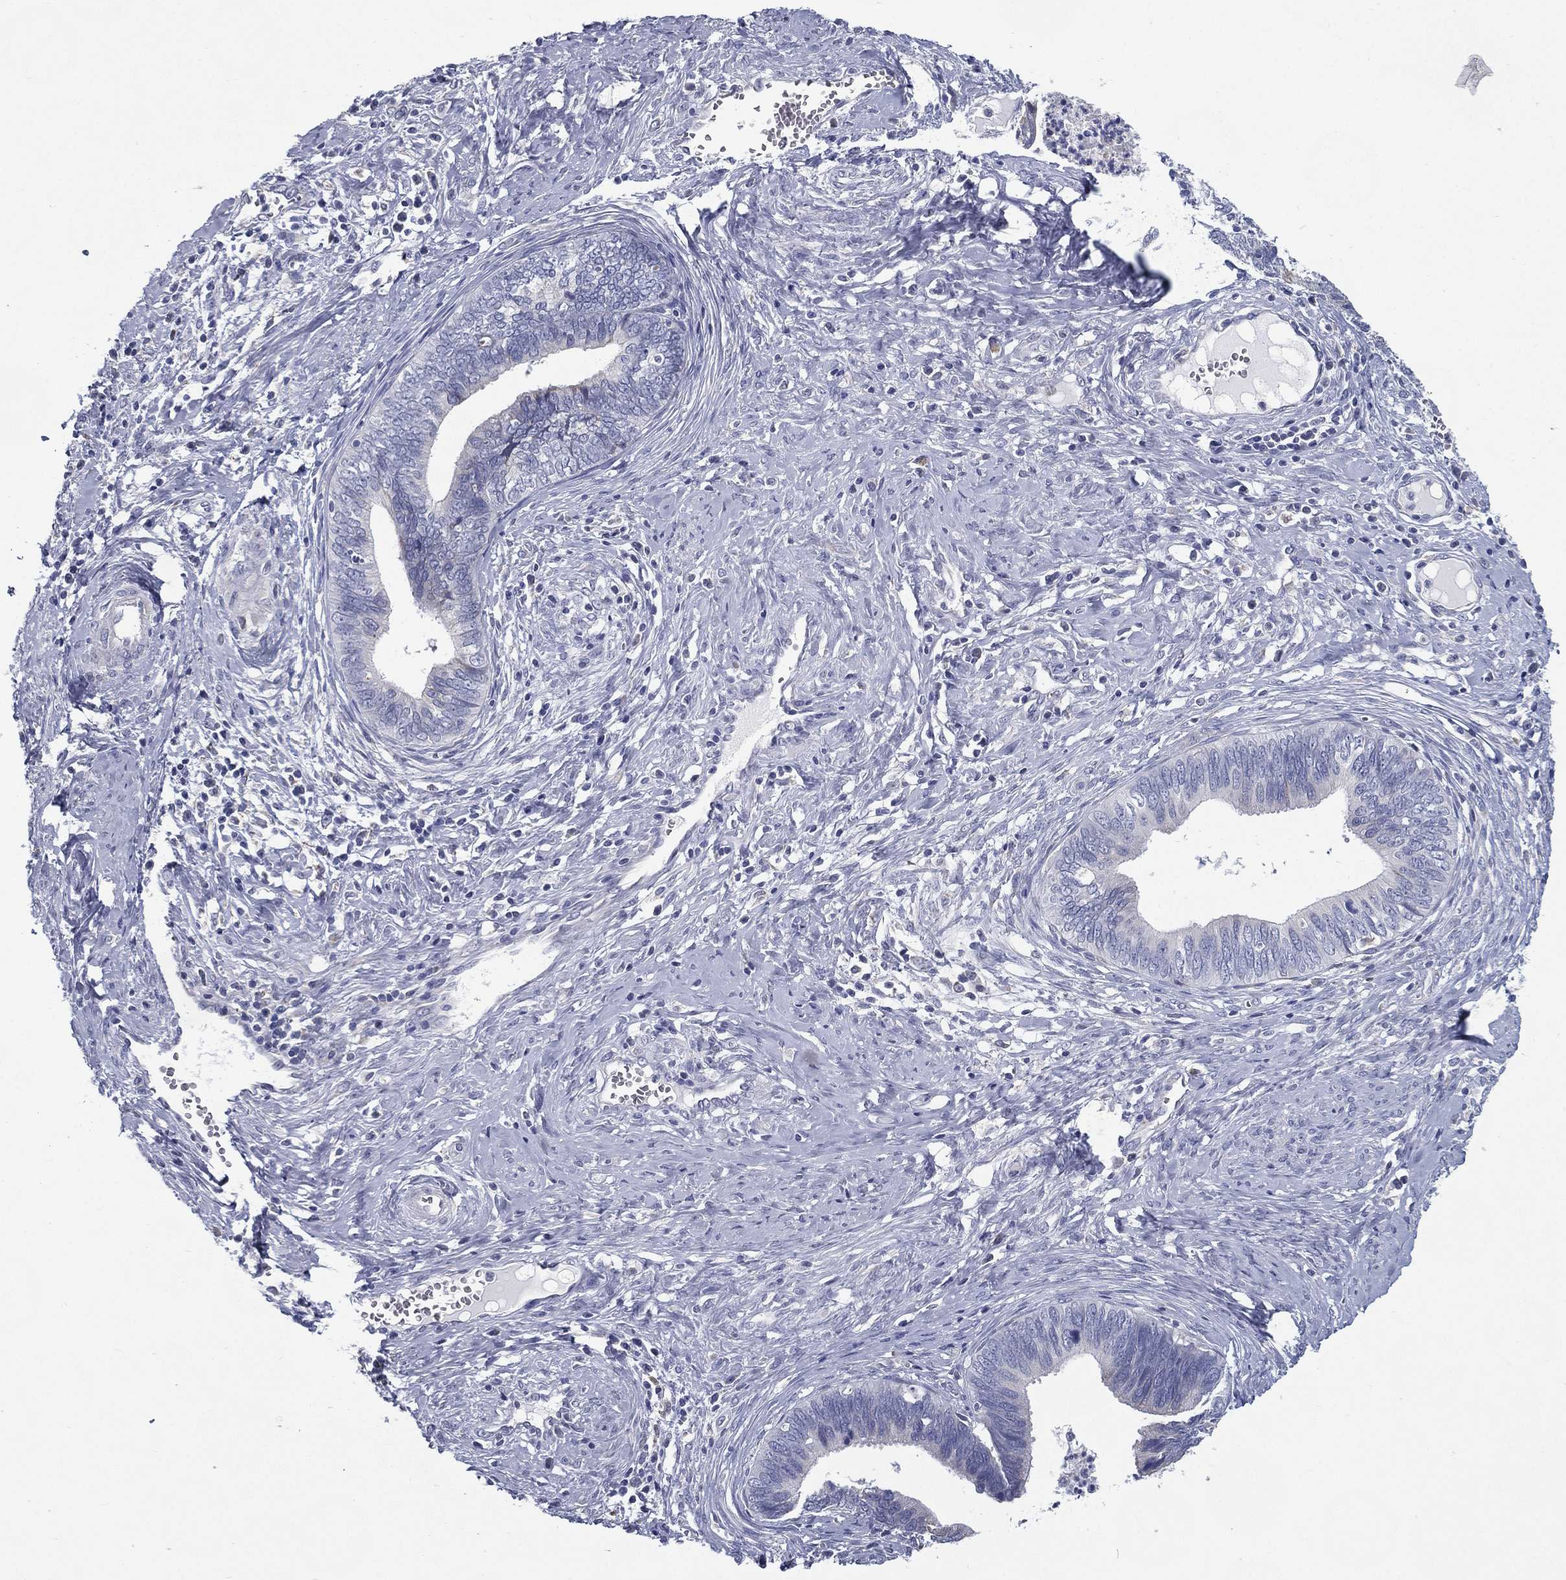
{"staining": {"intensity": "negative", "quantity": "none", "location": "none"}, "tissue": "cervical cancer", "cell_type": "Tumor cells", "image_type": "cancer", "snomed": [{"axis": "morphology", "description": "Adenocarcinoma, NOS"}, {"axis": "topography", "description": "Cervix"}], "caption": "This is a image of immunohistochemistry staining of cervical cancer (adenocarcinoma), which shows no positivity in tumor cells. (DAB (3,3'-diaminobenzidine) immunohistochemistry visualized using brightfield microscopy, high magnification).", "gene": "C19orf18", "patient": {"sex": "female", "age": 42}}